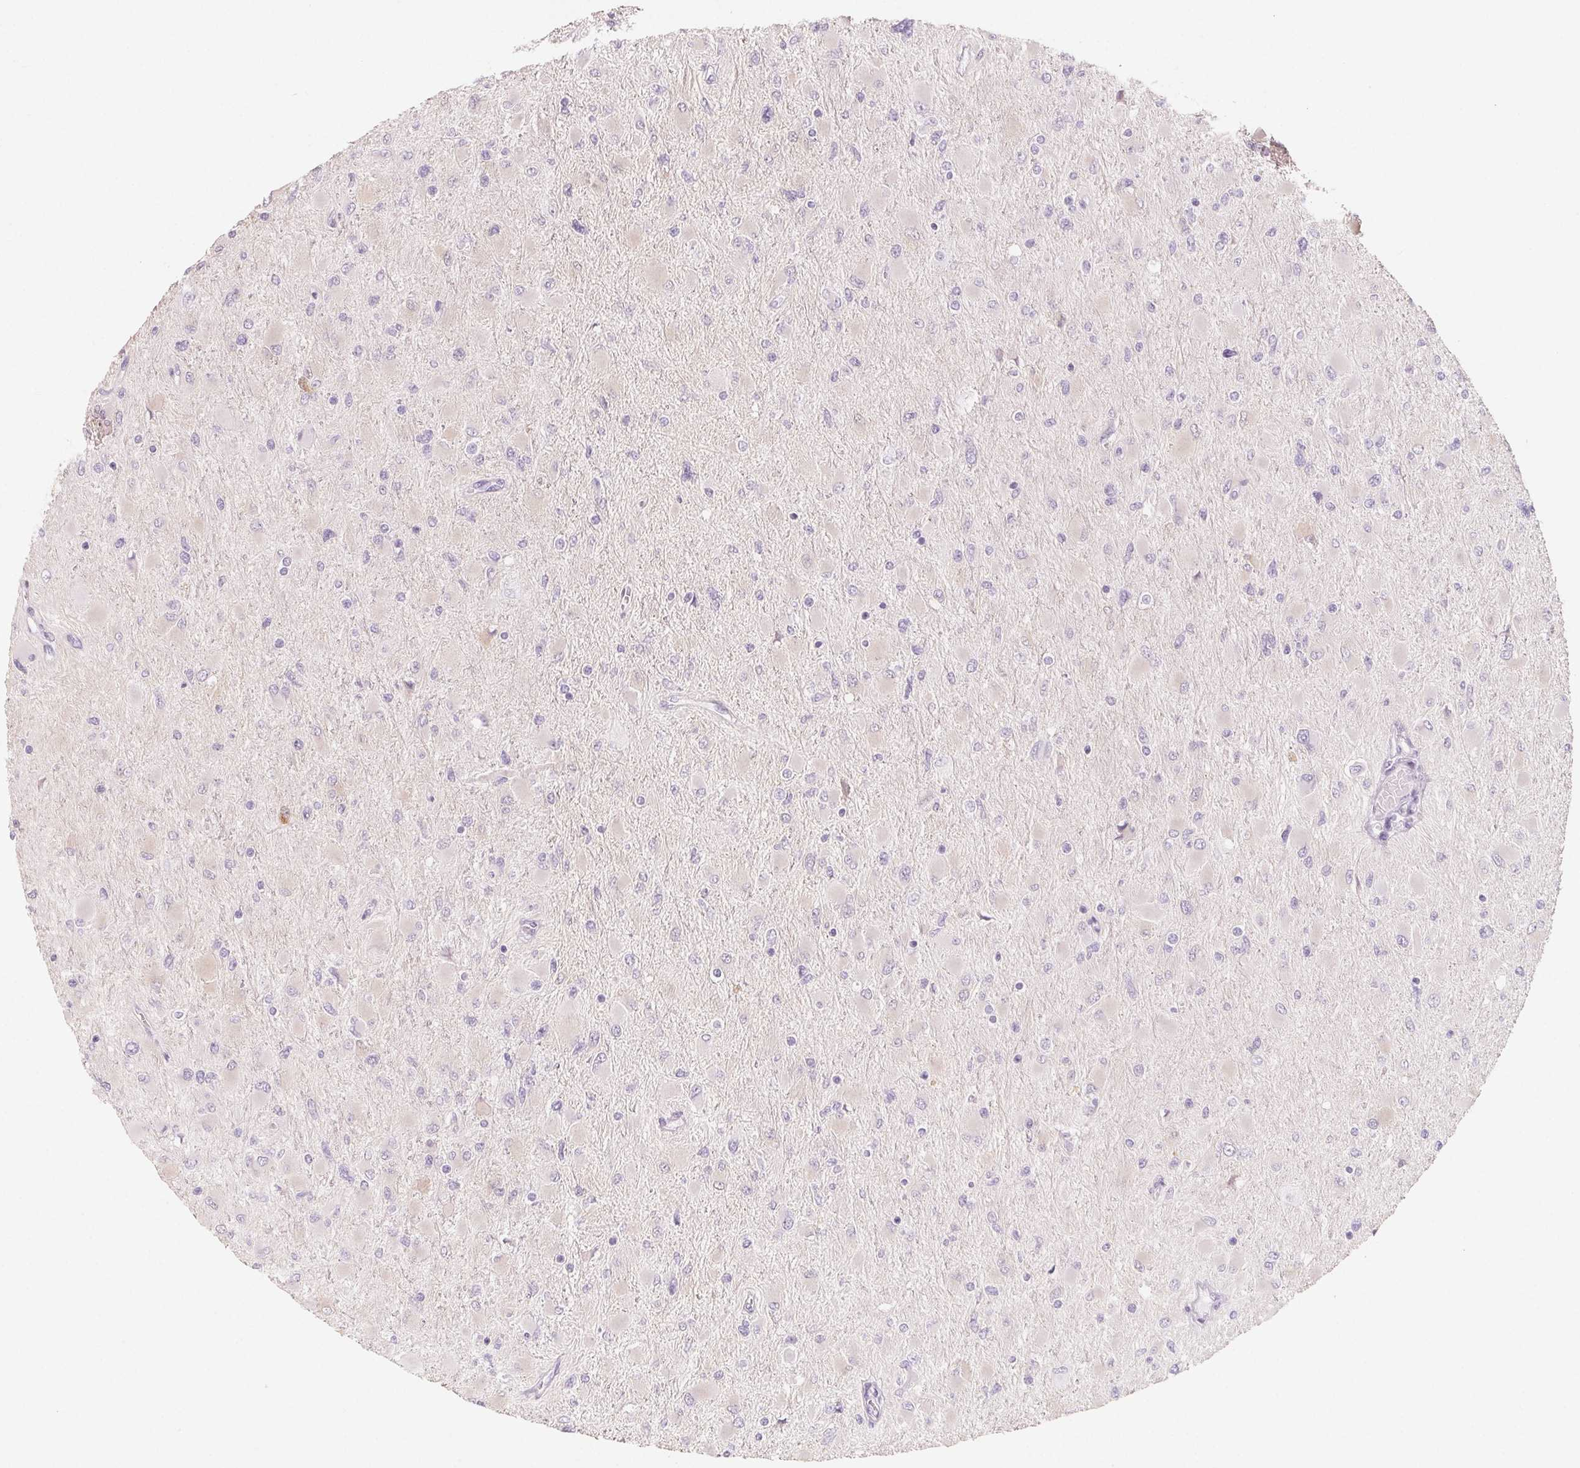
{"staining": {"intensity": "negative", "quantity": "none", "location": "none"}, "tissue": "glioma", "cell_type": "Tumor cells", "image_type": "cancer", "snomed": [{"axis": "morphology", "description": "Glioma, malignant, High grade"}, {"axis": "topography", "description": "Cerebral cortex"}], "caption": "Human glioma stained for a protein using immunohistochemistry (IHC) exhibits no positivity in tumor cells.", "gene": "SH3GL2", "patient": {"sex": "female", "age": 36}}